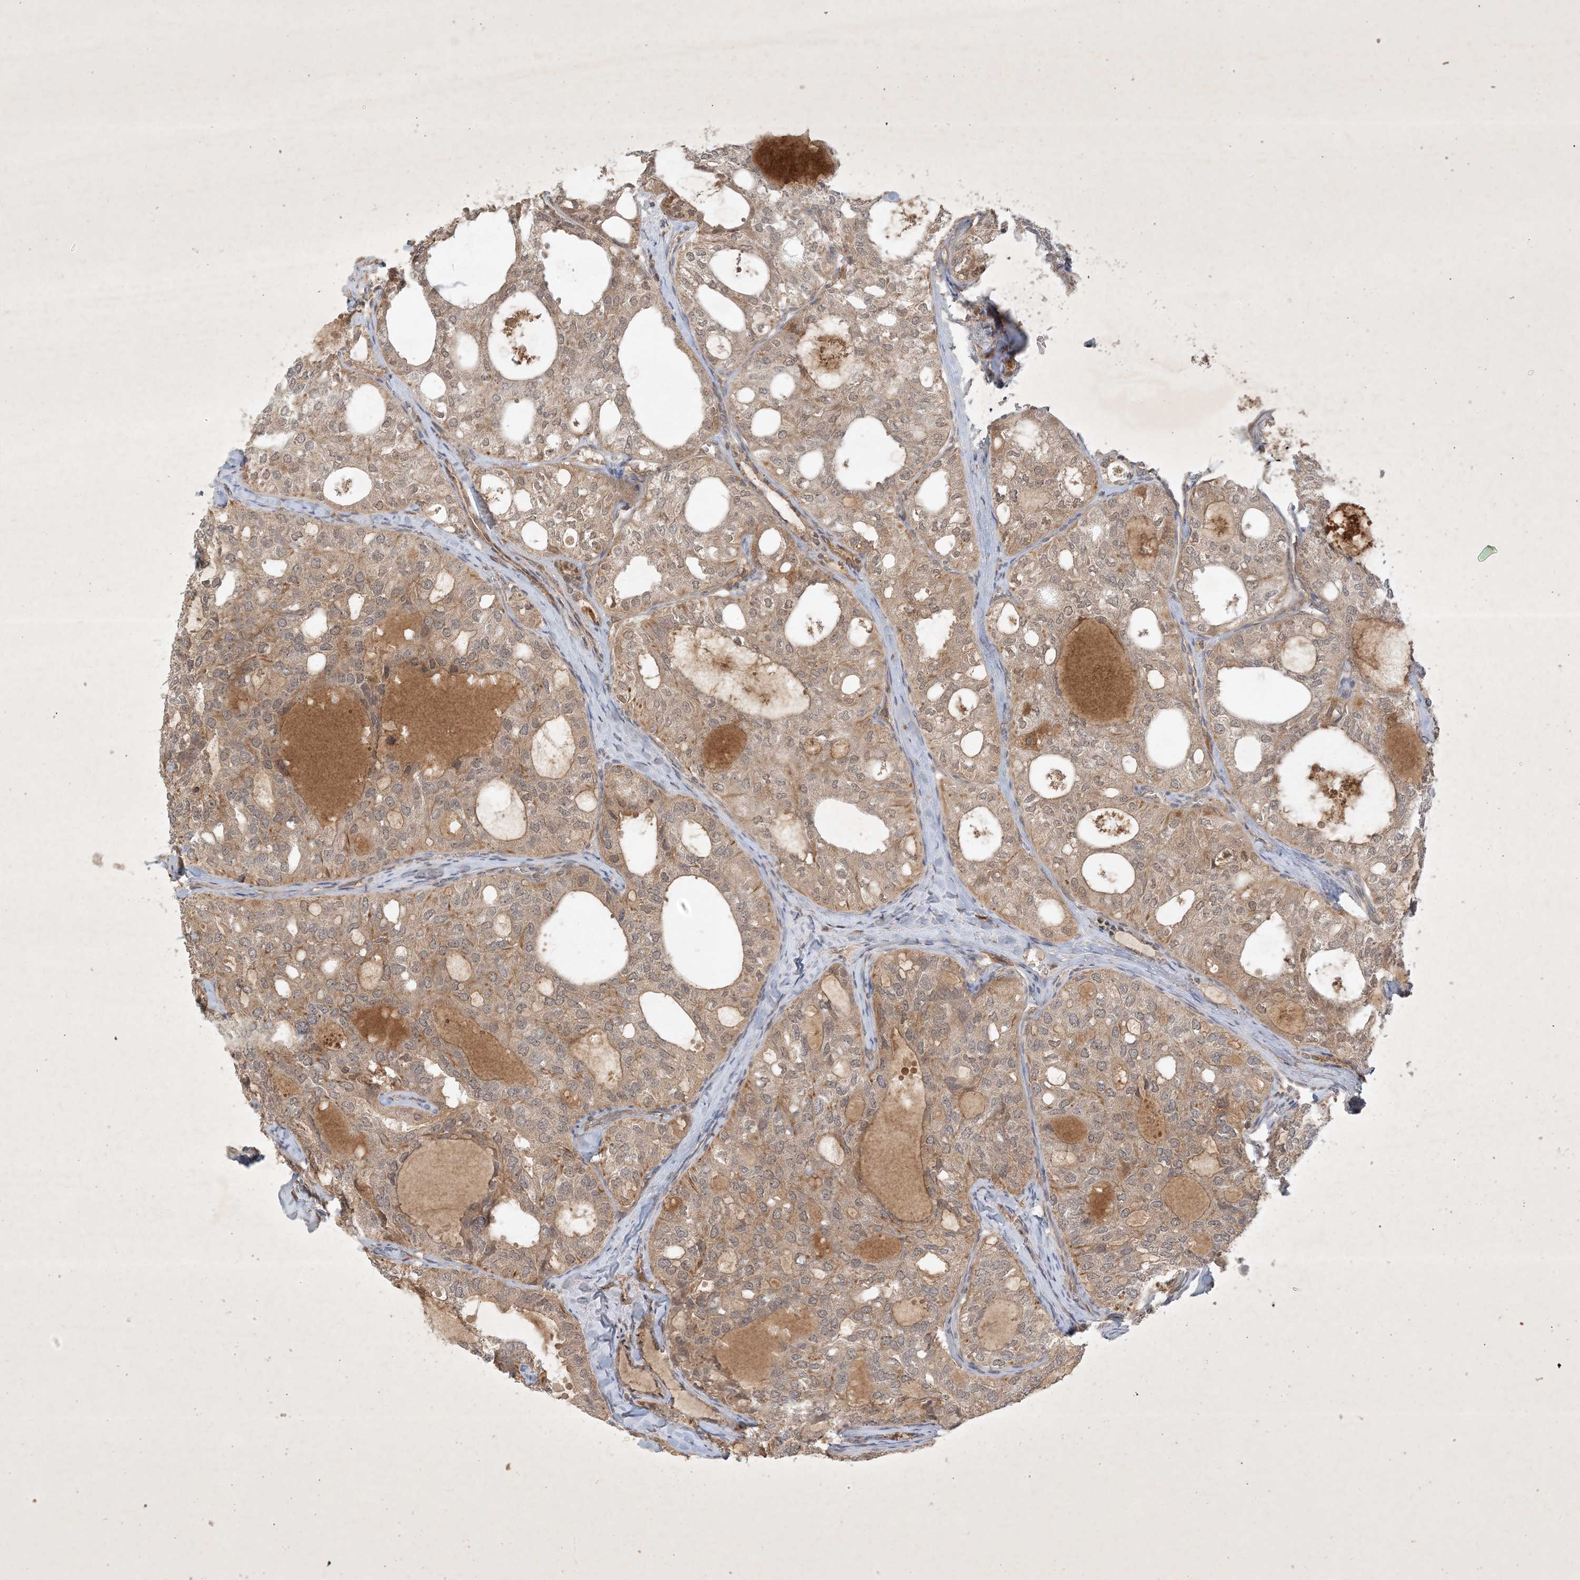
{"staining": {"intensity": "moderate", "quantity": ">75%", "location": "cytoplasmic/membranous,nuclear"}, "tissue": "thyroid cancer", "cell_type": "Tumor cells", "image_type": "cancer", "snomed": [{"axis": "morphology", "description": "Follicular adenoma carcinoma, NOS"}, {"axis": "topography", "description": "Thyroid gland"}], "caption": "Immunohistochemical staining of thyroid cancer (follicular adenoma carcinoma) demonstrates medium levels of moderate cytoplasmic/membranous and nuclear staining in approximately >75% of tumor cells.", "gene": "ZCCHC4", "patient": {"sex": "male", "age": 75}}